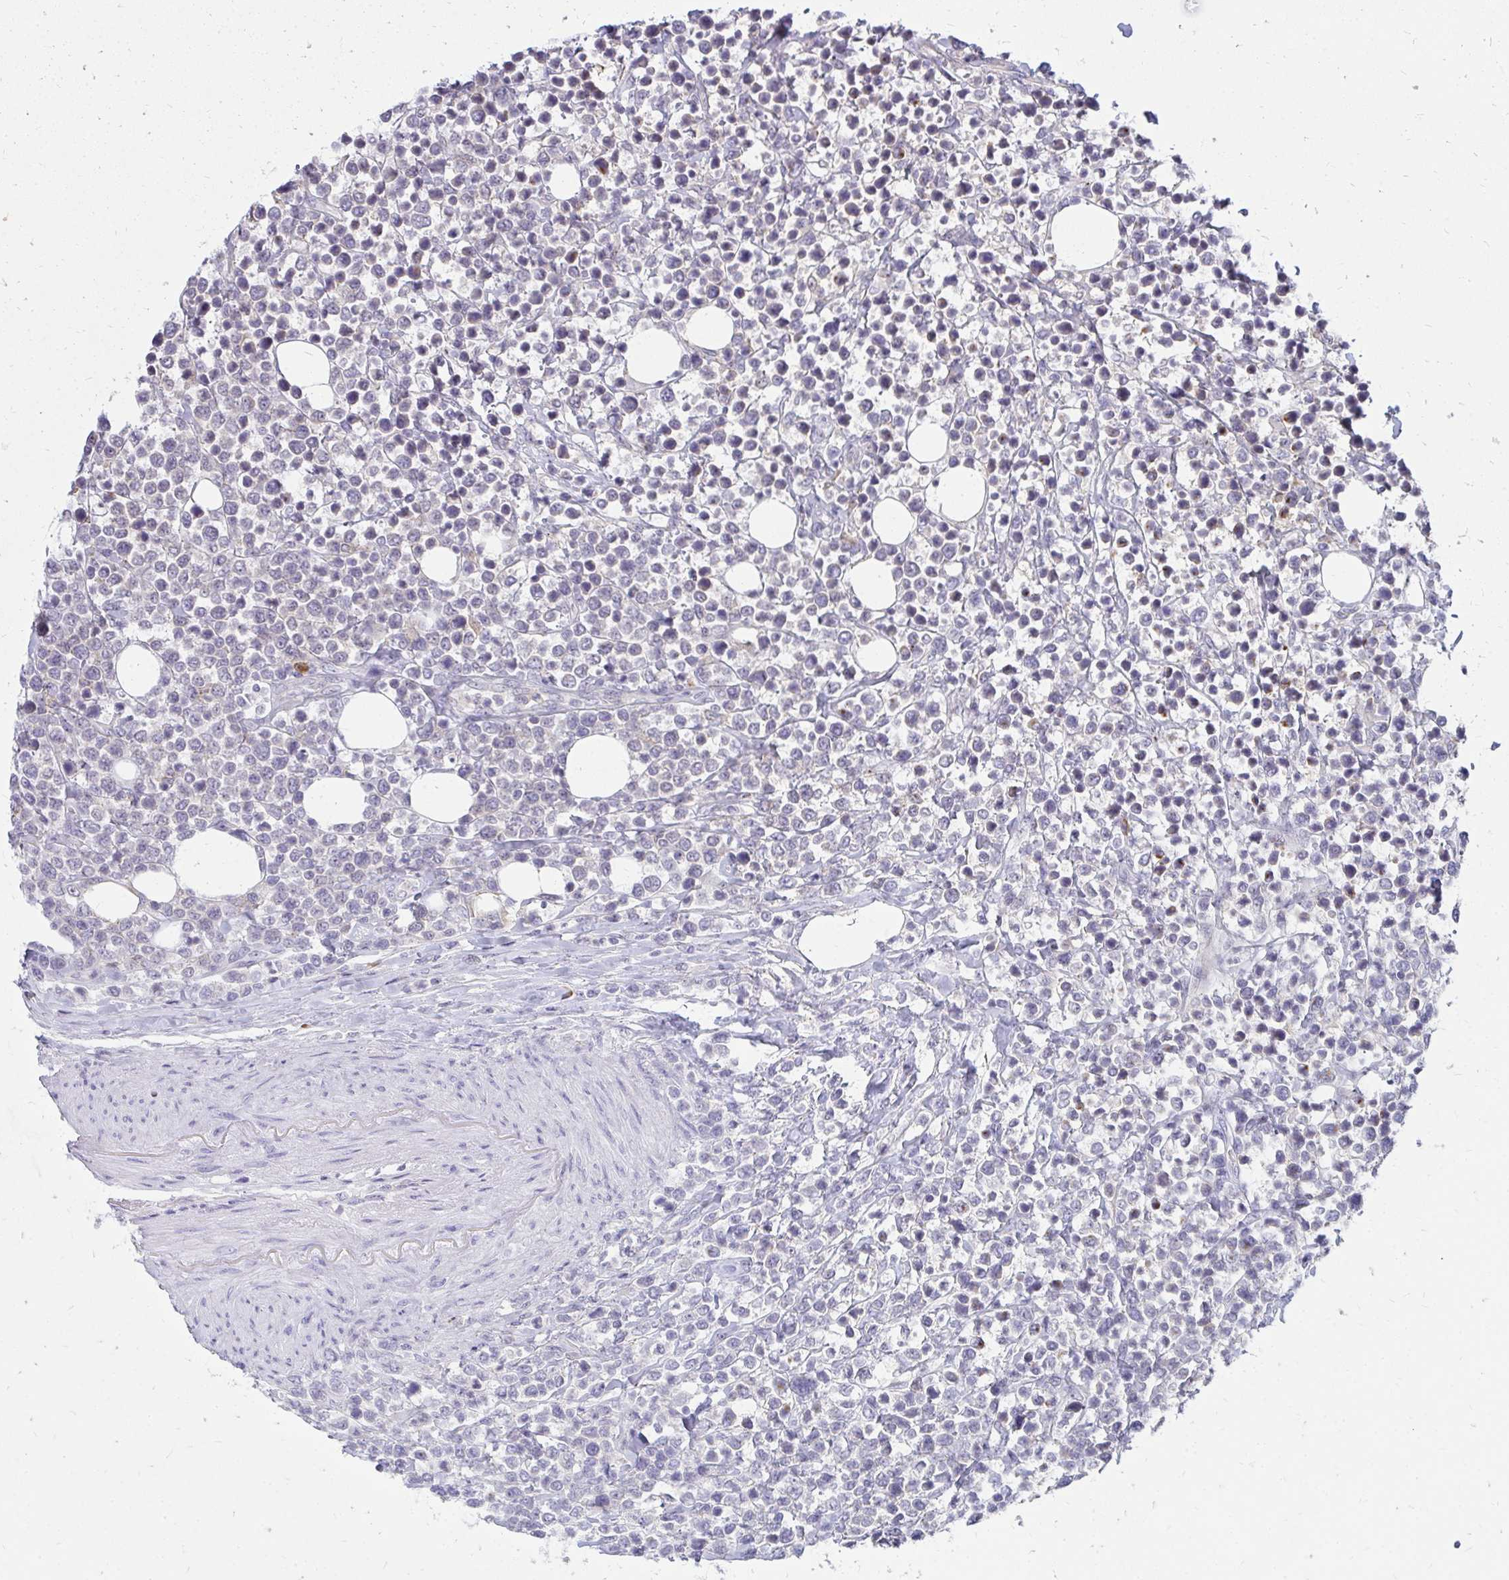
{"staining": {"intensity": "negative", "quantity": "none", "location": "none"}, "tissue": "lymphoma", "cell_type": "Tumor cells", "image_type": "cancer", "snomed": [{"axis": "morphology", "description": "Malignant lymphoma, non-Hodgkin's type, Low grade"}, {"axis": "topography", "description": "Lymph node"}], "caption": "DAB immunohistochemical staining of human lymphoma exhibits no significant expression in tumor cells.", "gene": "FAM9A", "patient": {"sex": "male", "age": 60}}